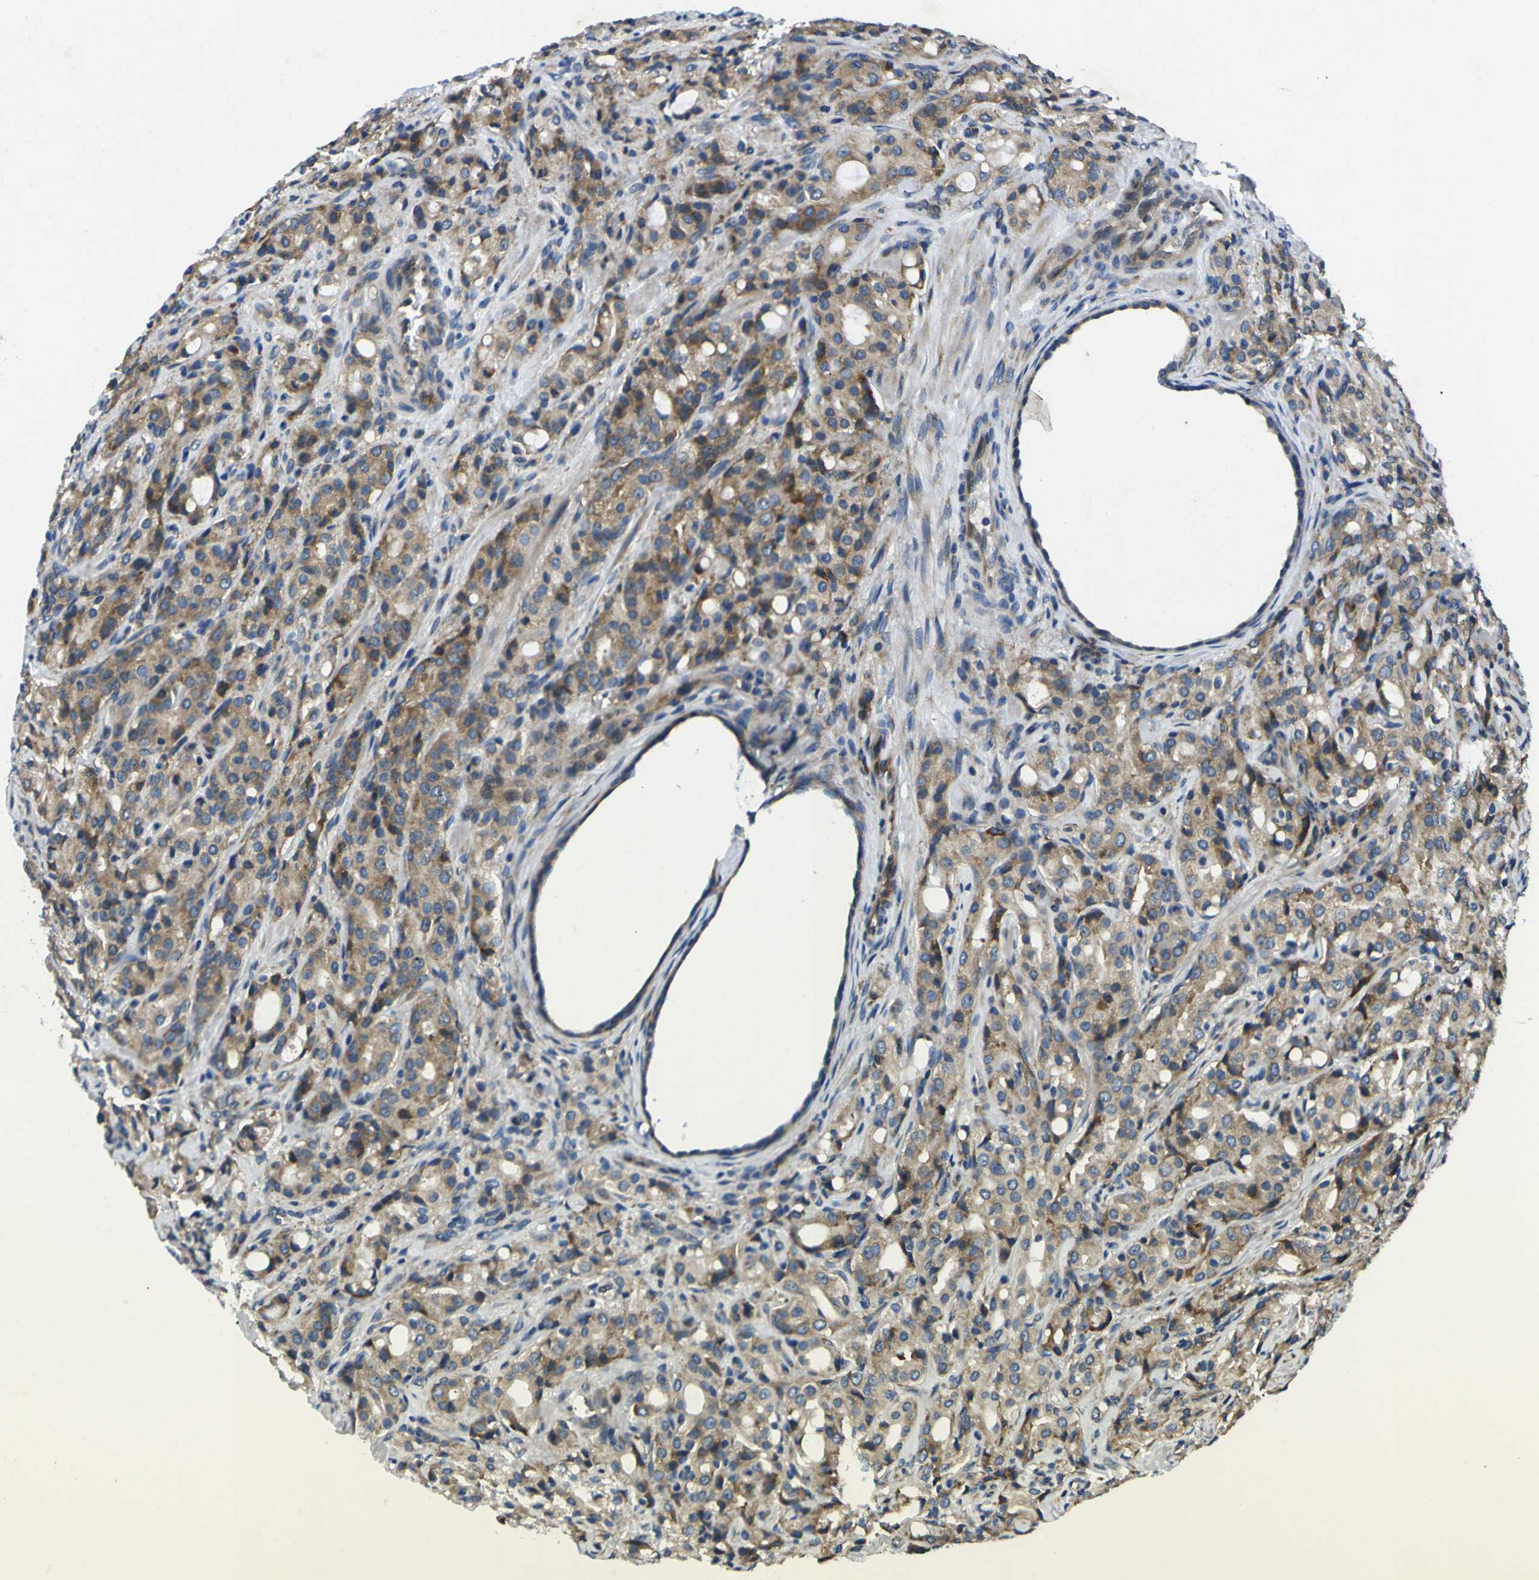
{"staining": {"intensity": "moderate", "quantity": "25%-75%", "location": "cytoplasmic/membranous"}, "tissue": "prostate cancer", "cell_type": "Tumor cells", "image_type": "cancer", "snomed": [{"axis": "morphology", "description": "Adenocarcinoma, High grade"}, {"axis": "topography", "description": "Prostate"}], "caption": "High-power microscopy captured an immunohistochemistry micrograph of adenocarcinoma (high-grade) (prostate), revealing moderate cytoplasmic/membranous expression in approximately 25%-75% of tumor cells. Ihc stains the protein in brown and the nuclei are stained blue.", "gene": "RPSA", "patient": {"sex": "male", "age": 72}}